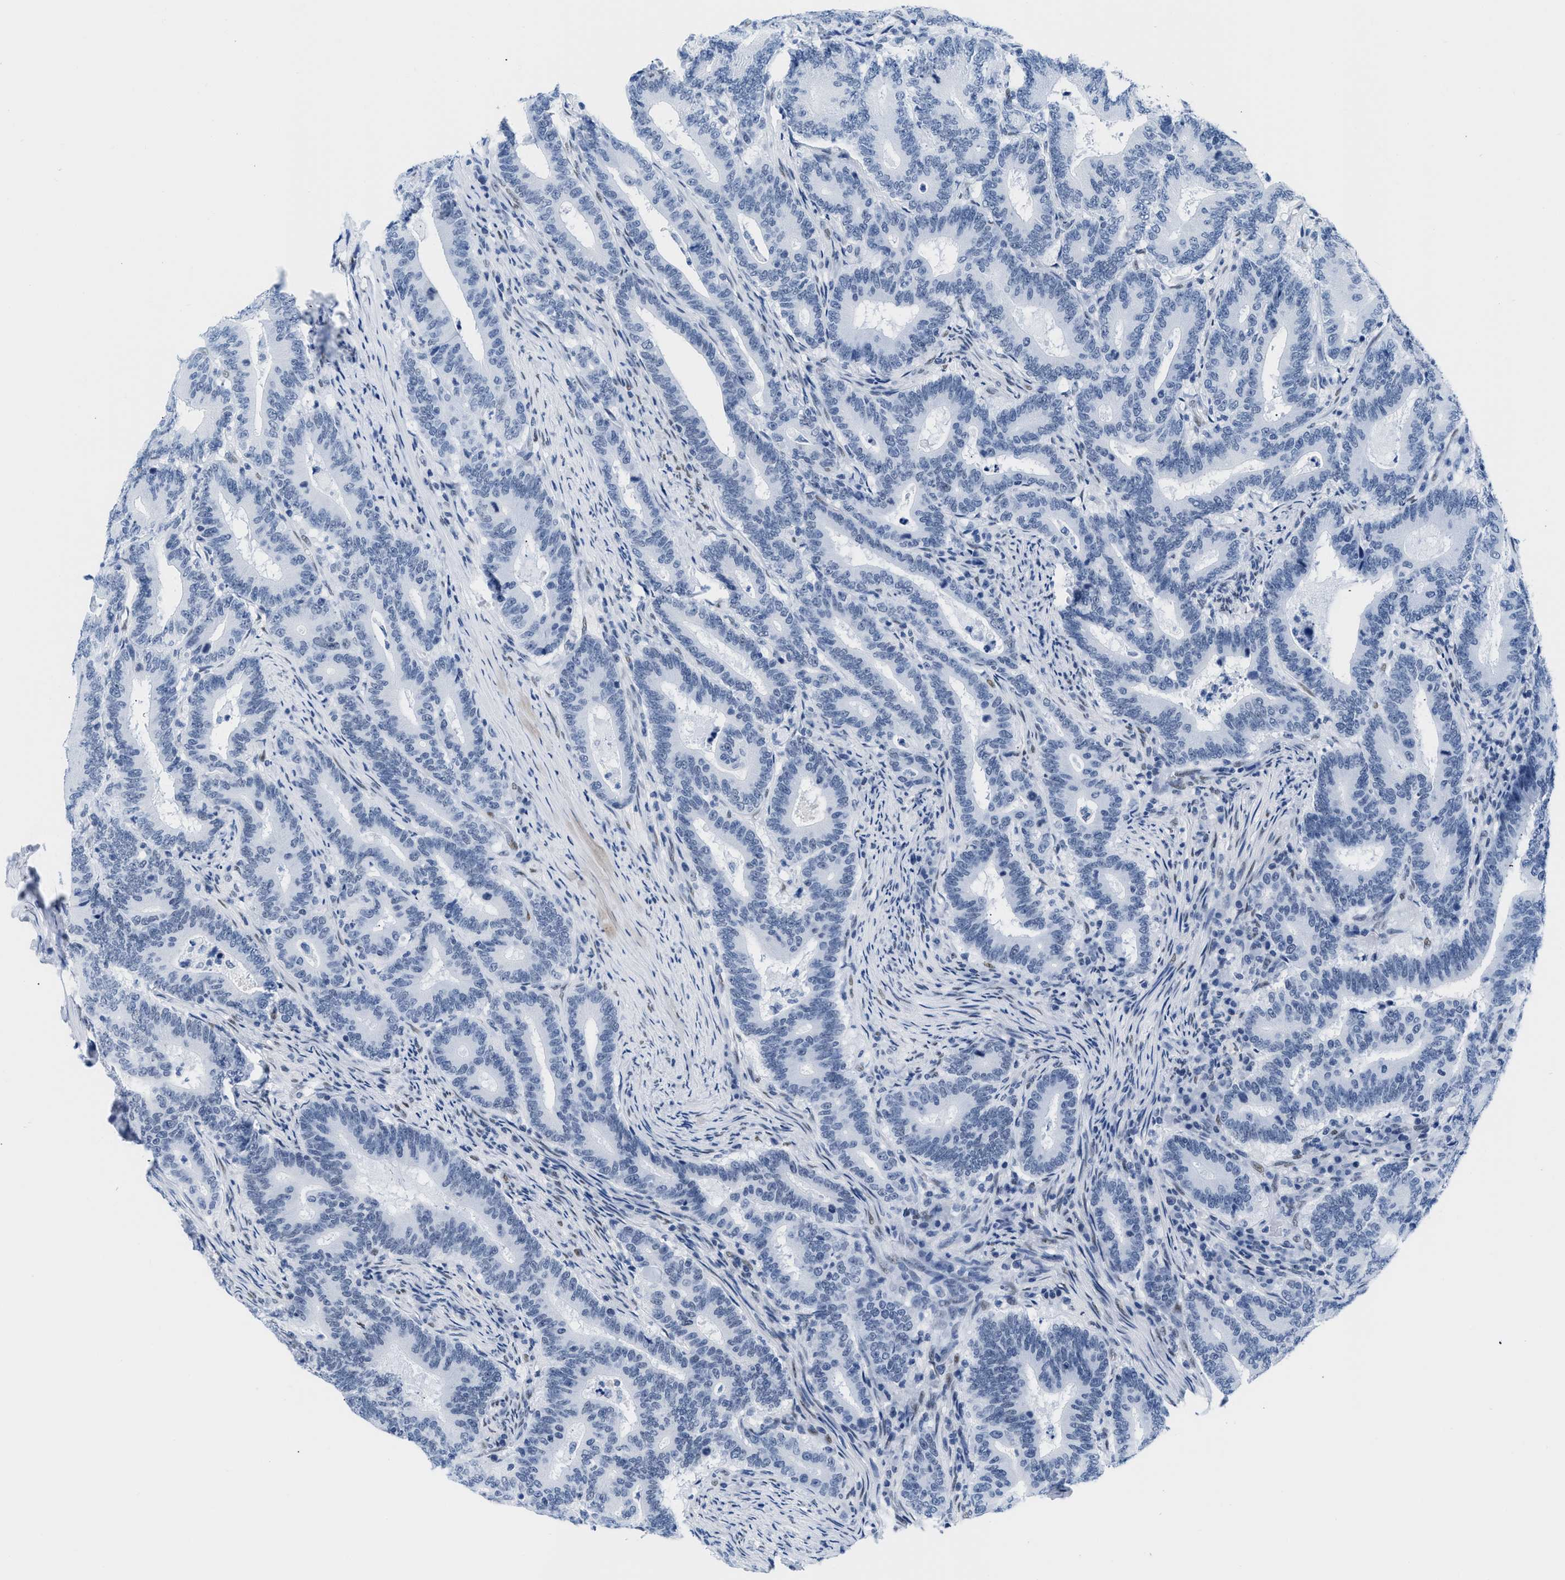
{"staining": {"intensity": "negative", "quantity": "none", "location": "none"}, "tissue": "colorectal cancer", "cell_type": "Tumor cells", "image_type": "cancer", "snomed": [{"axis": "morphology", "description": "Adenocarcinoma, NOS"}, {"axis": "topography", "description": "Colon"}], "caption": "Immunohistochemistry photomicrograph of neoplastic tissue: colorectal adenocarcinoma stained with DAB displays no significant protein positivity in tumor cells.", "gene": "CTBP1", "patient": {"sex": "female", "age": 66}}